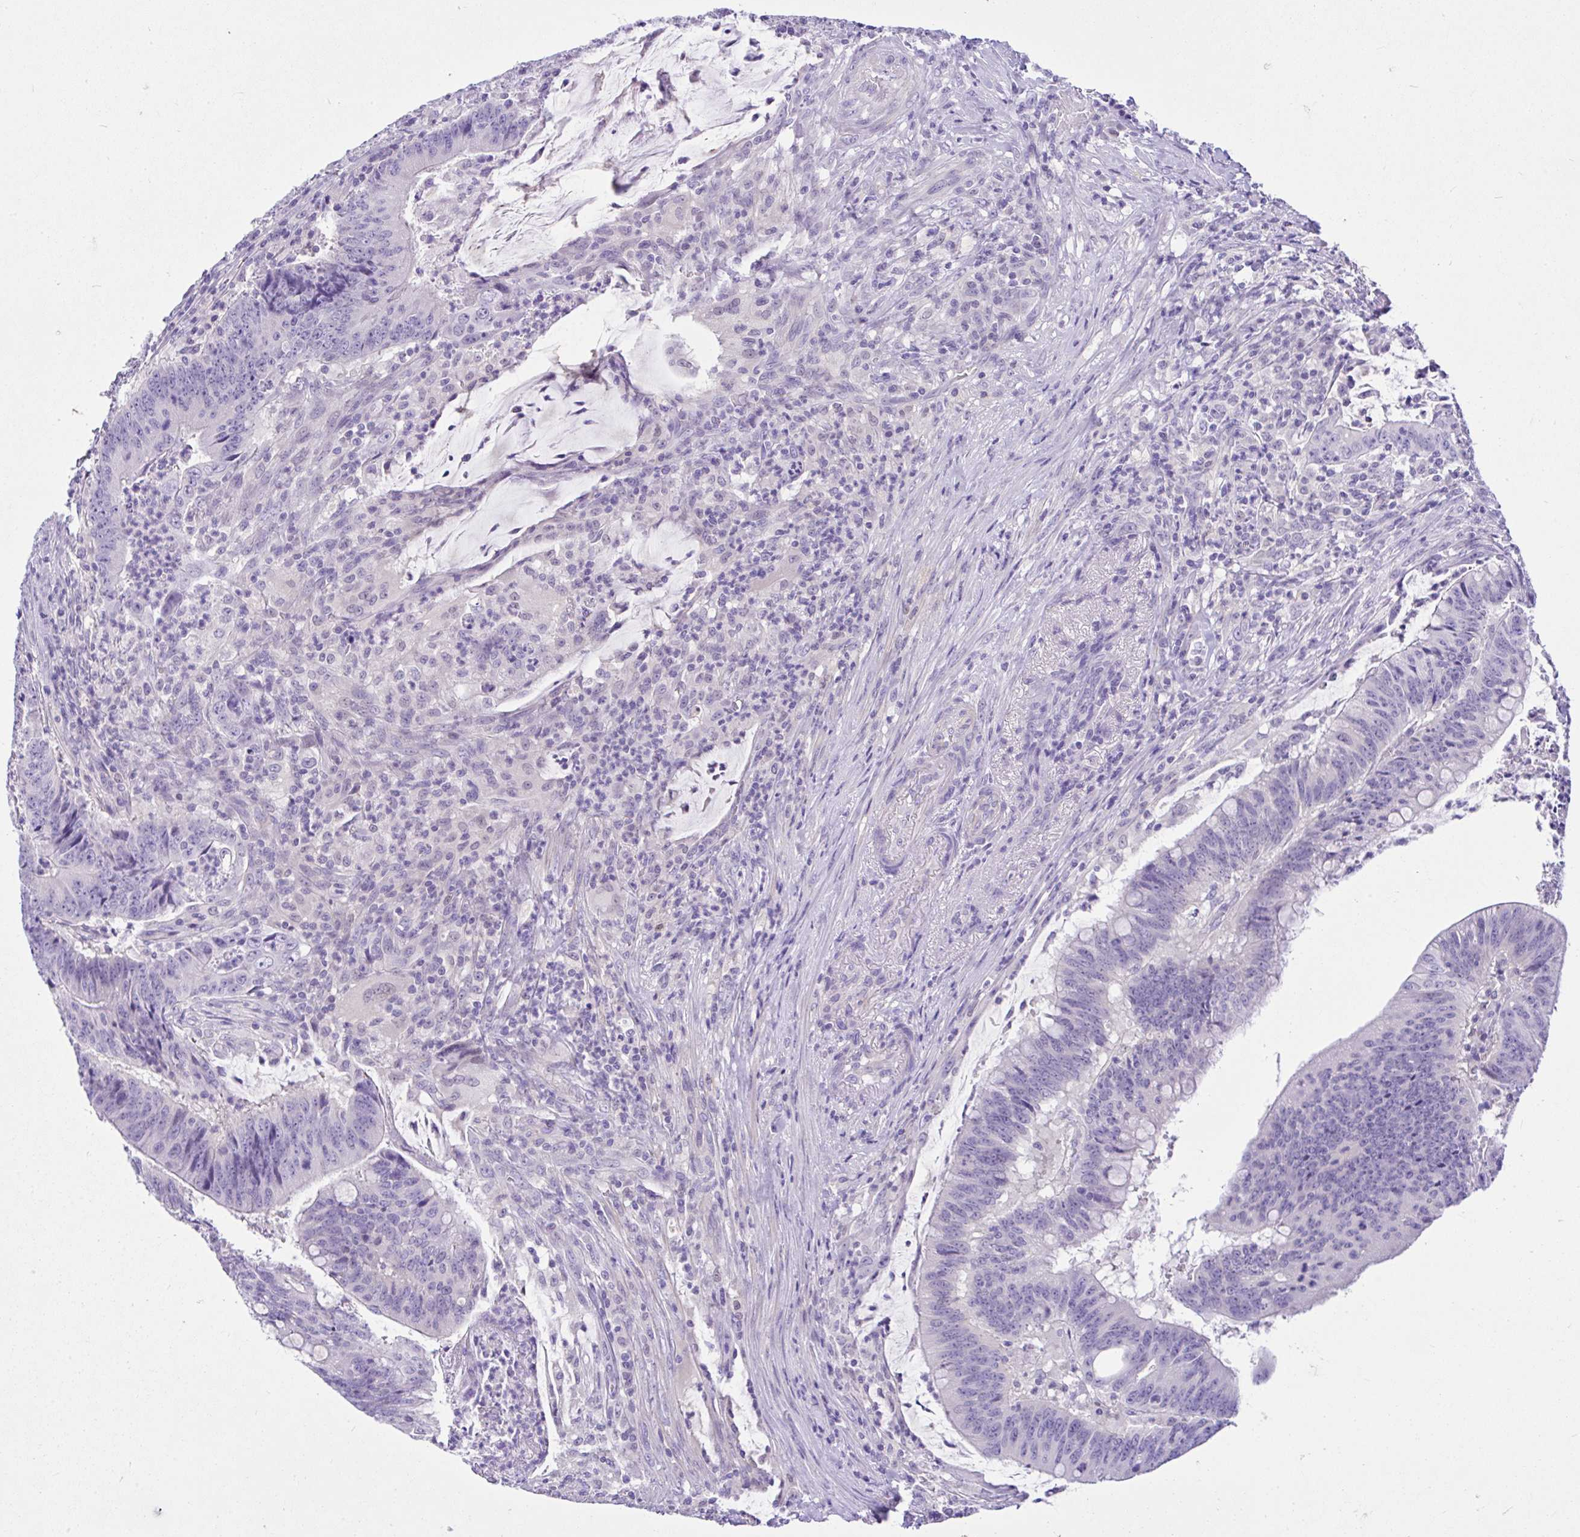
{"staining": {"intensity": "negative", "quantity": "none", "location": "none"}, "tissue": "colorectal cancer", "cell_type": "Tumor cells", "image_type": "cancer", "snomed": [{"axis": "morphology", "description": "Adenocarcinoma, NOS"}, {"axis": "topography", "description": "Colon"}], "caption": "Photomicrograph shows no significant protein staining in tumor cells of colorectal adenocarcinoma.", "gene": "ANO4", "patient": {"sex": "female", "age": 87}}